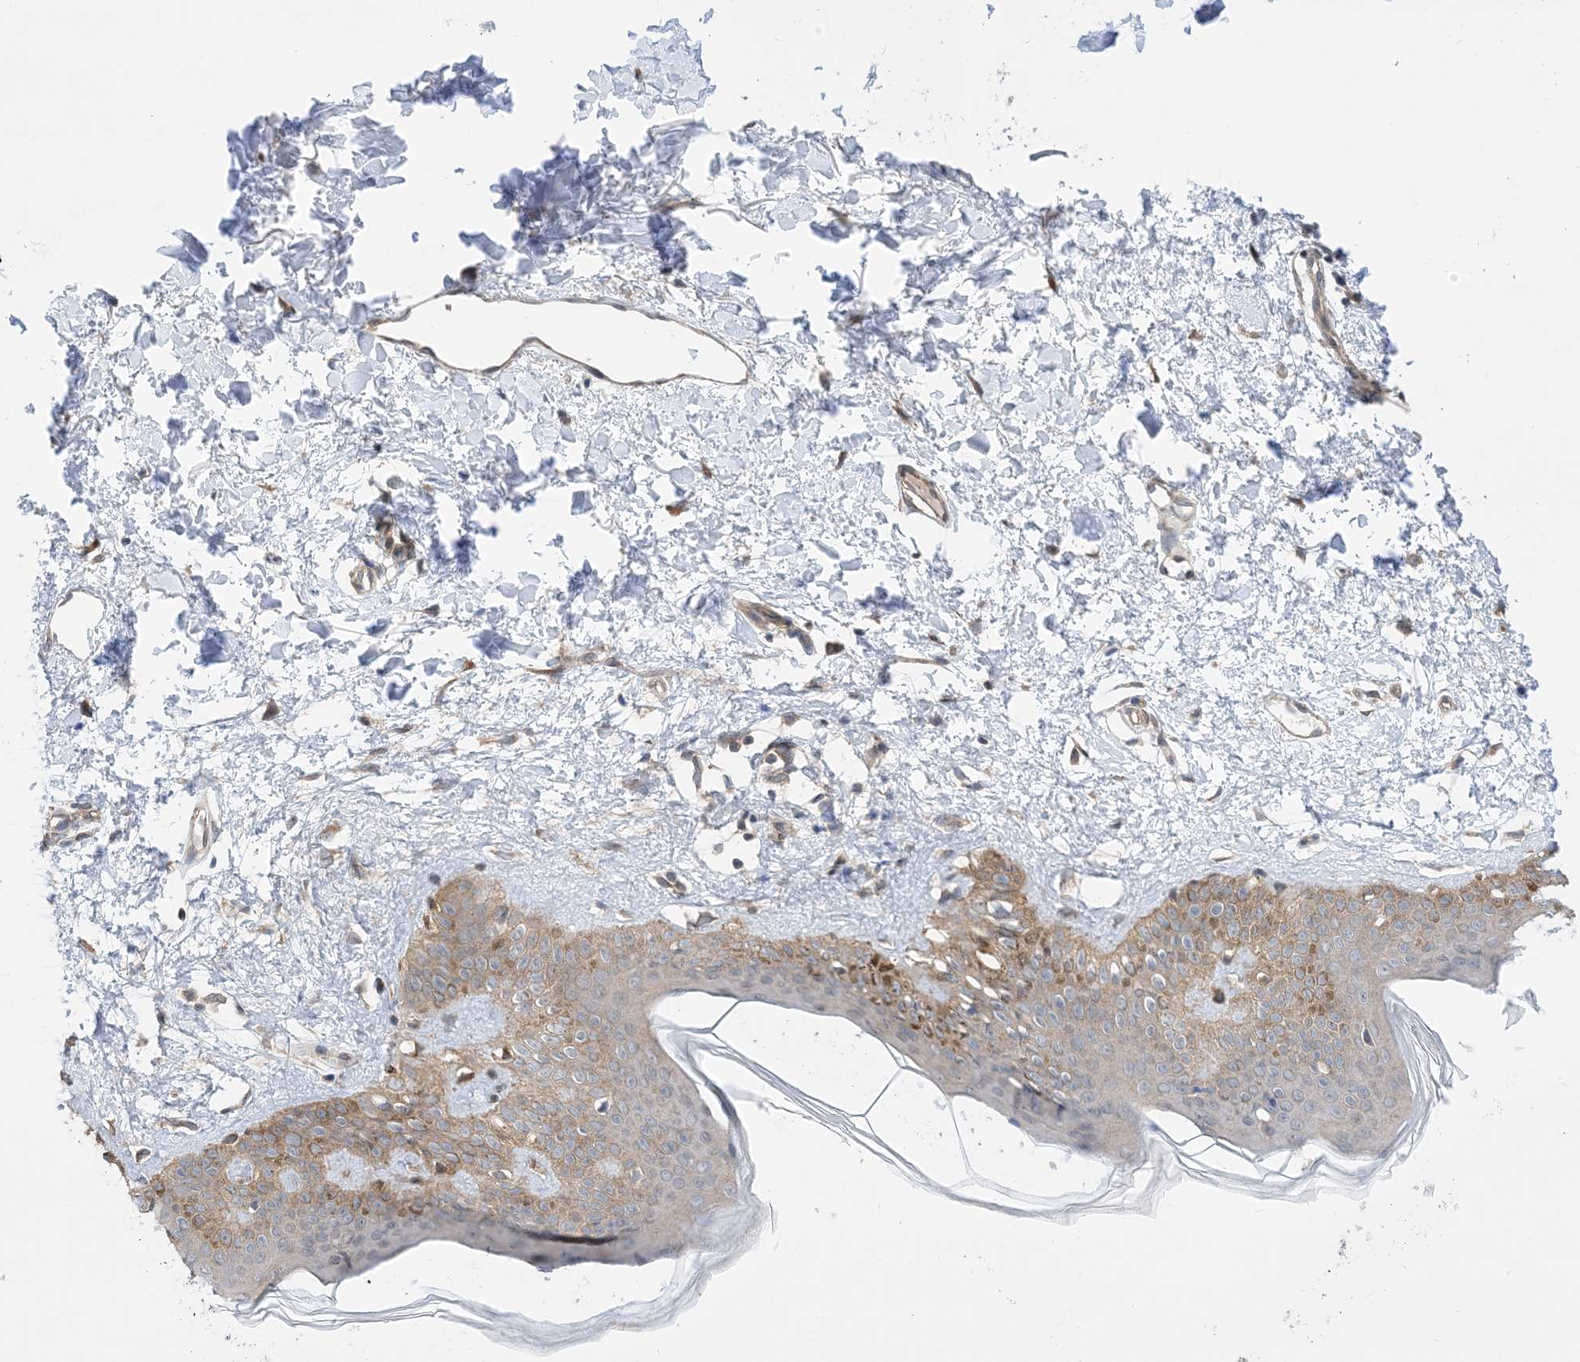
{"staining": {"intensity": "weak", "quantity": ">75%", "location": "cytoplasmic/membranous"}, "tissue": "skin", "cell_type": "Fibroblasts", "image_type": "normal", "snomed": [{"axis": "morphology", "description": "Normal tissue, NOS"}, {"axis": "topography", "description": "Skin"}], "caption": "IHC photomicrograph of benign skin: human skin stained using IHC displays low levels of weak protein expression localized specifically in the cytoplasmic/membranous of fibroblasts, appearing as a cytoplasmic/membranous brown color.", "gene": "EHBP1", "patient": {"sex": "female", "age": 58}}